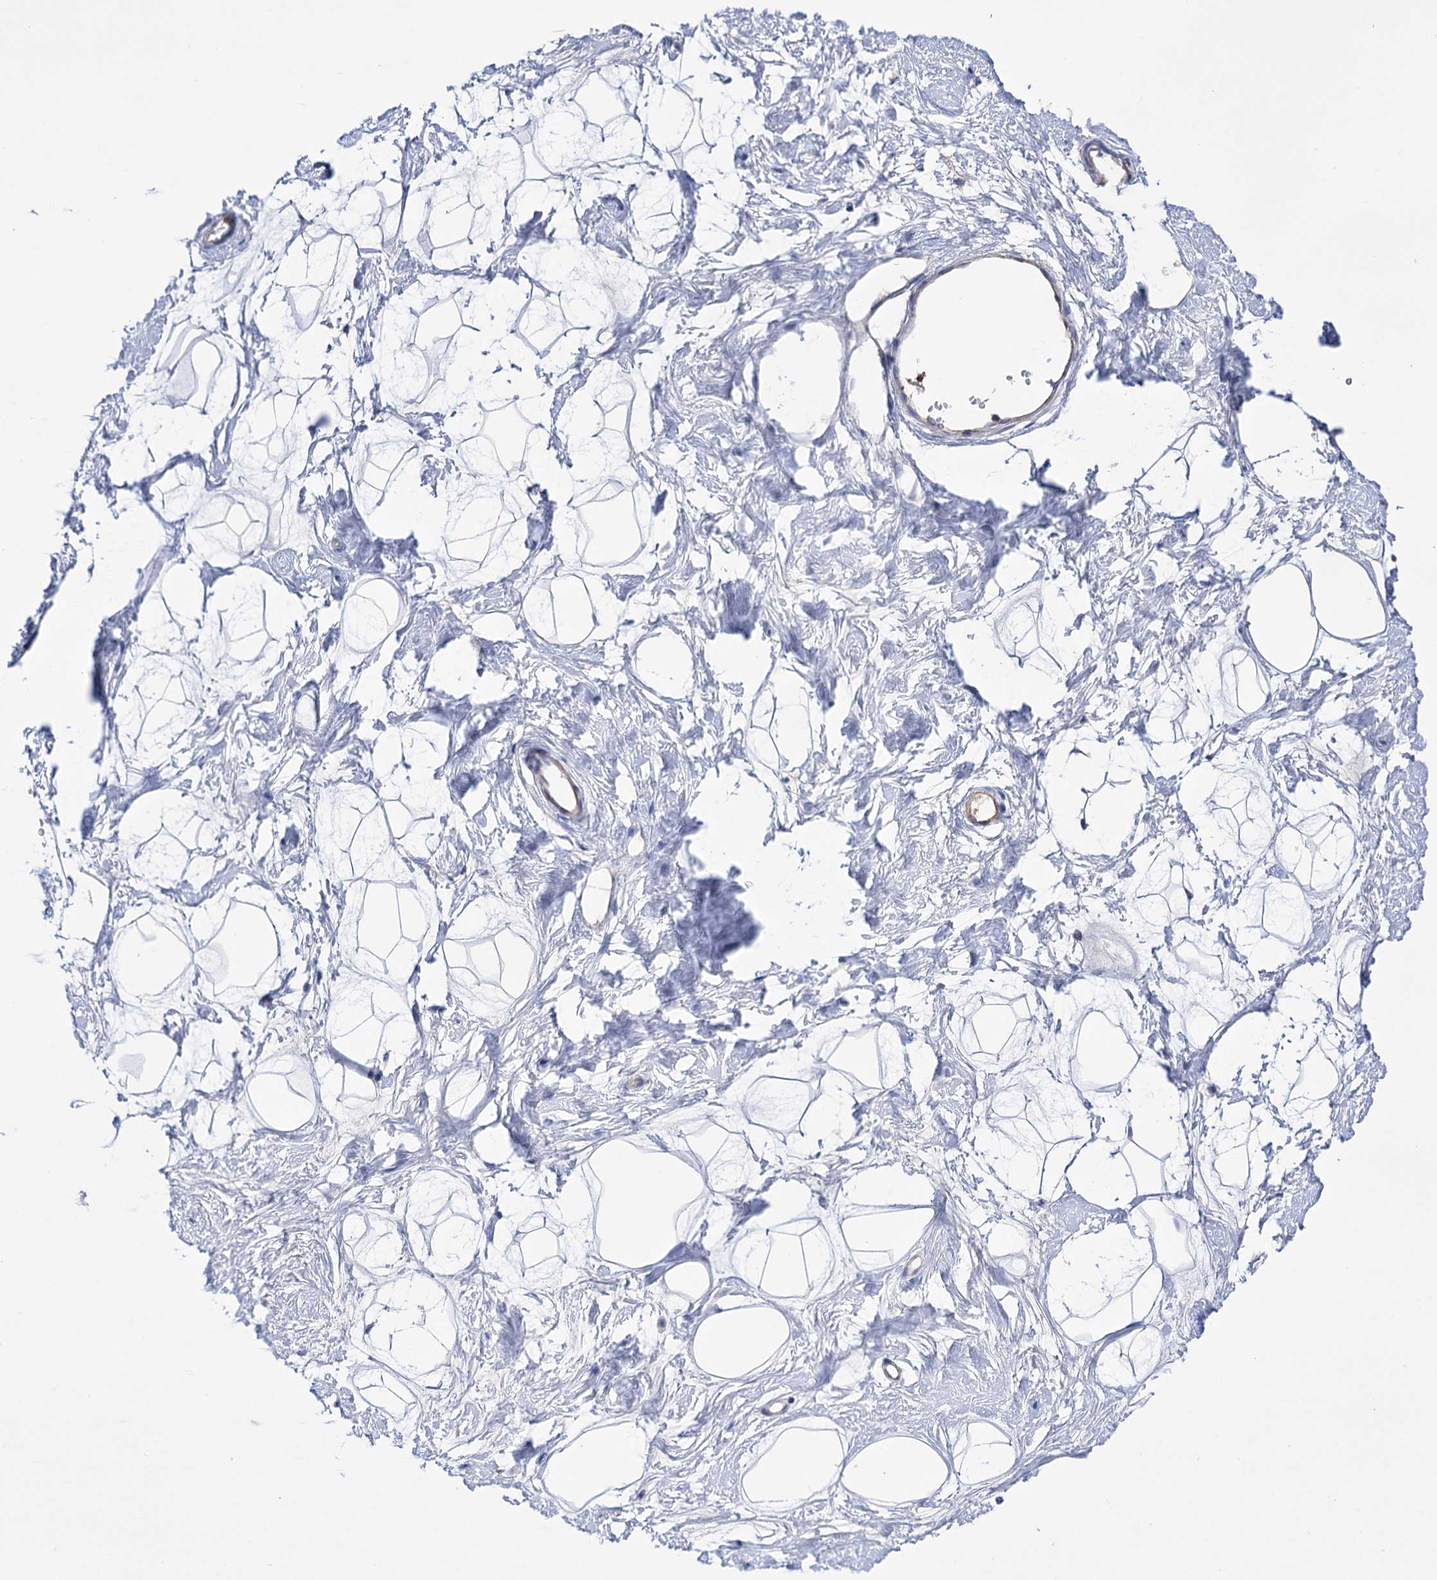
{"staining": {"intensity": "negative", "quantity": "none", "location": "none"}, "tissue": "breast", "cell_type": "Adipocytes", "image_type": "normal", "snomed": [{"axis": "morphology", "description": "Normal tissue, NOS"}, {"axis": "morphology", "description": "Adenoma, NOS"}, {"axis": "topography", "description": "Breast"}], "caption": "DAB immunohistochemical staining of benign human breast shows no significant expression in adipocytes.", "gene": "BBS4", "patient": {"sex": "female", "age": 23}}